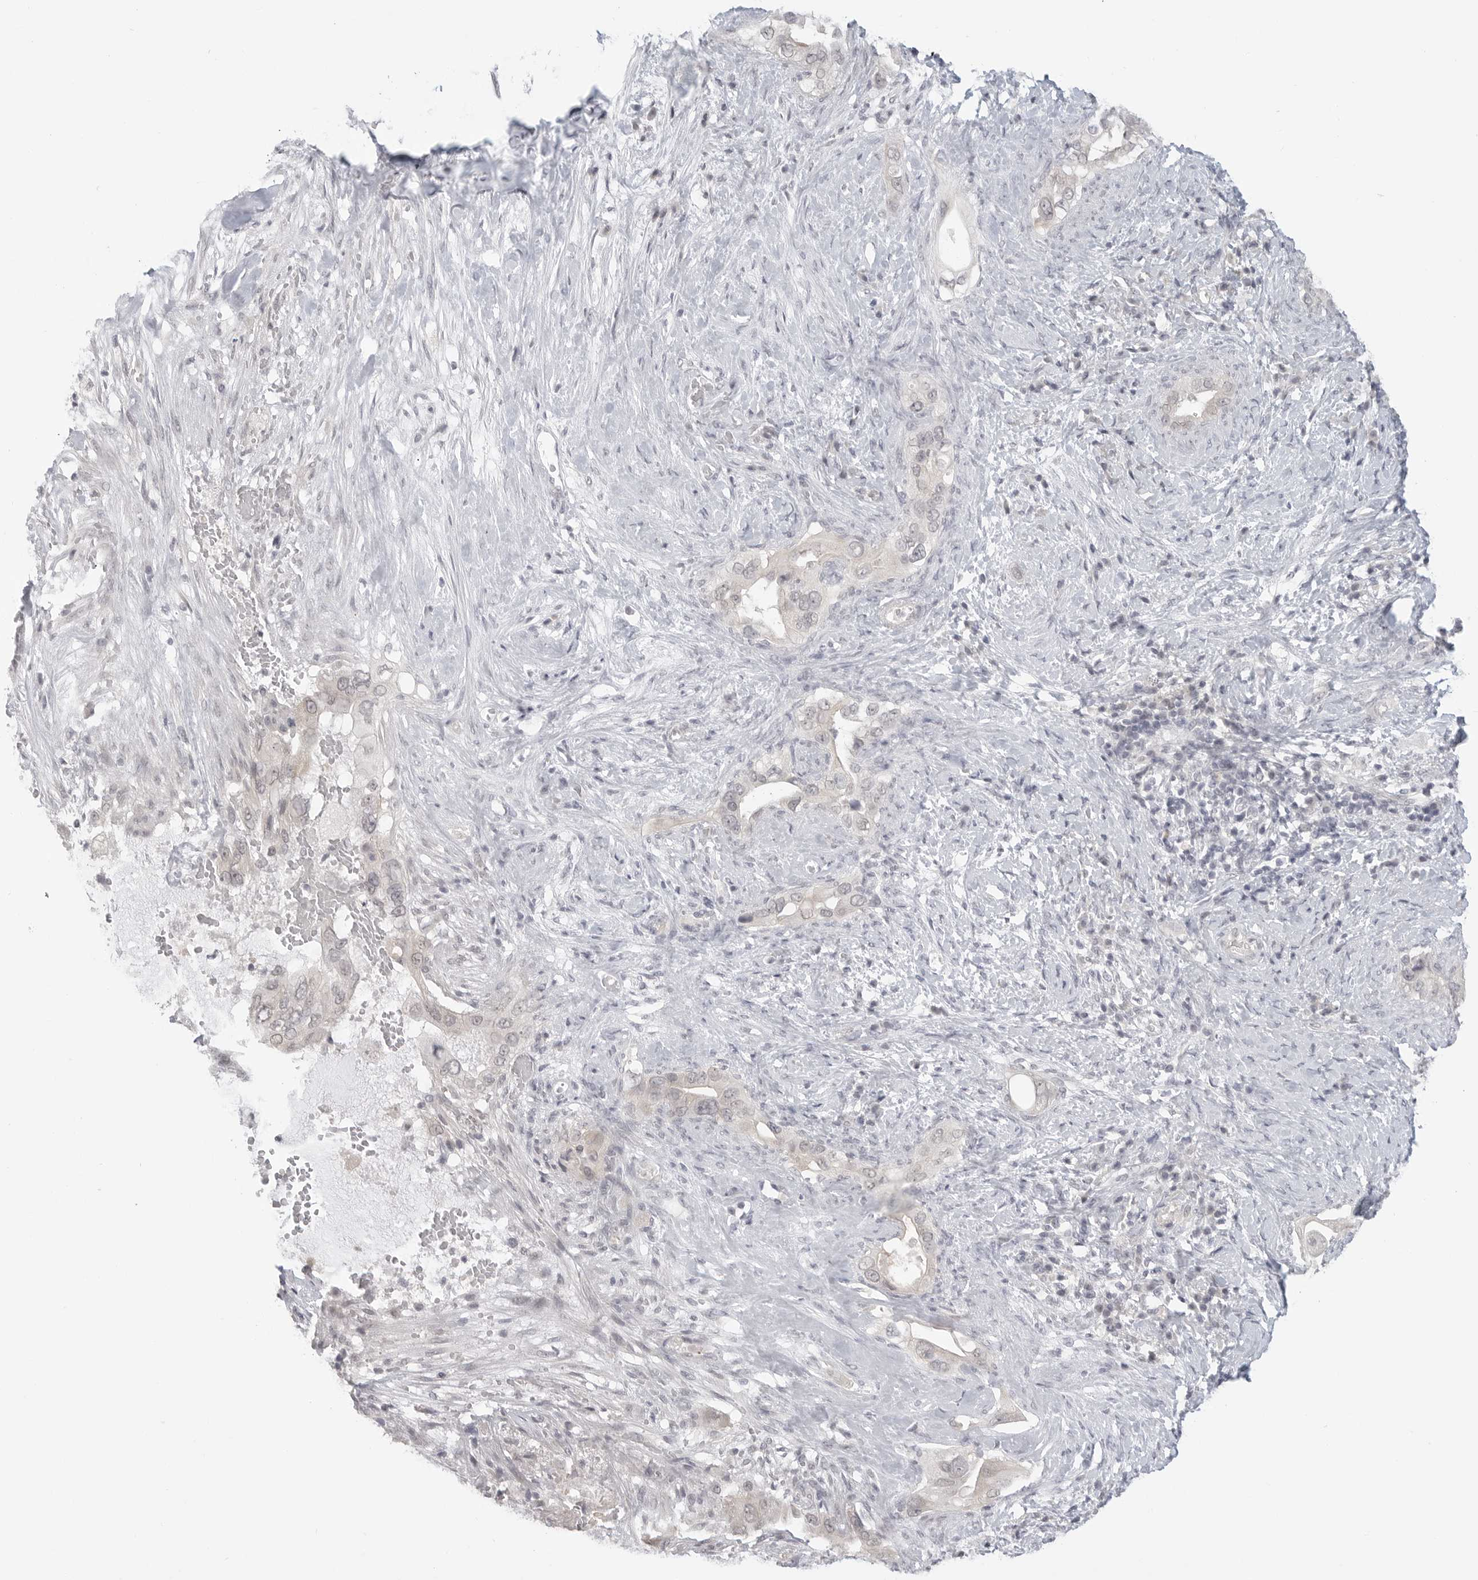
{"staining": {"intensity": "negative", "quantity": "none", "location": "none"}, "tissue": "pancreatic cancer", "cell_type": "Tumor cells", "image_type": "cancer", "snomed": [{"axis": "morphology", "description": "Inflammation, NOS"}, {"axis": "morphology", "description": "Adenocarcinoma, NOS"}, {"axis": "topography", "description": "Pancreas"}], "caption": "An immunohistochemistry histopathology image of pancreatic cancer (adenocarcinoma) is shown. There is no staining in tumor cells of pancreatic cancer (adenocarcinoma).", "gene": "KLK11", "patient": {"sex": "female", "age": 56}}